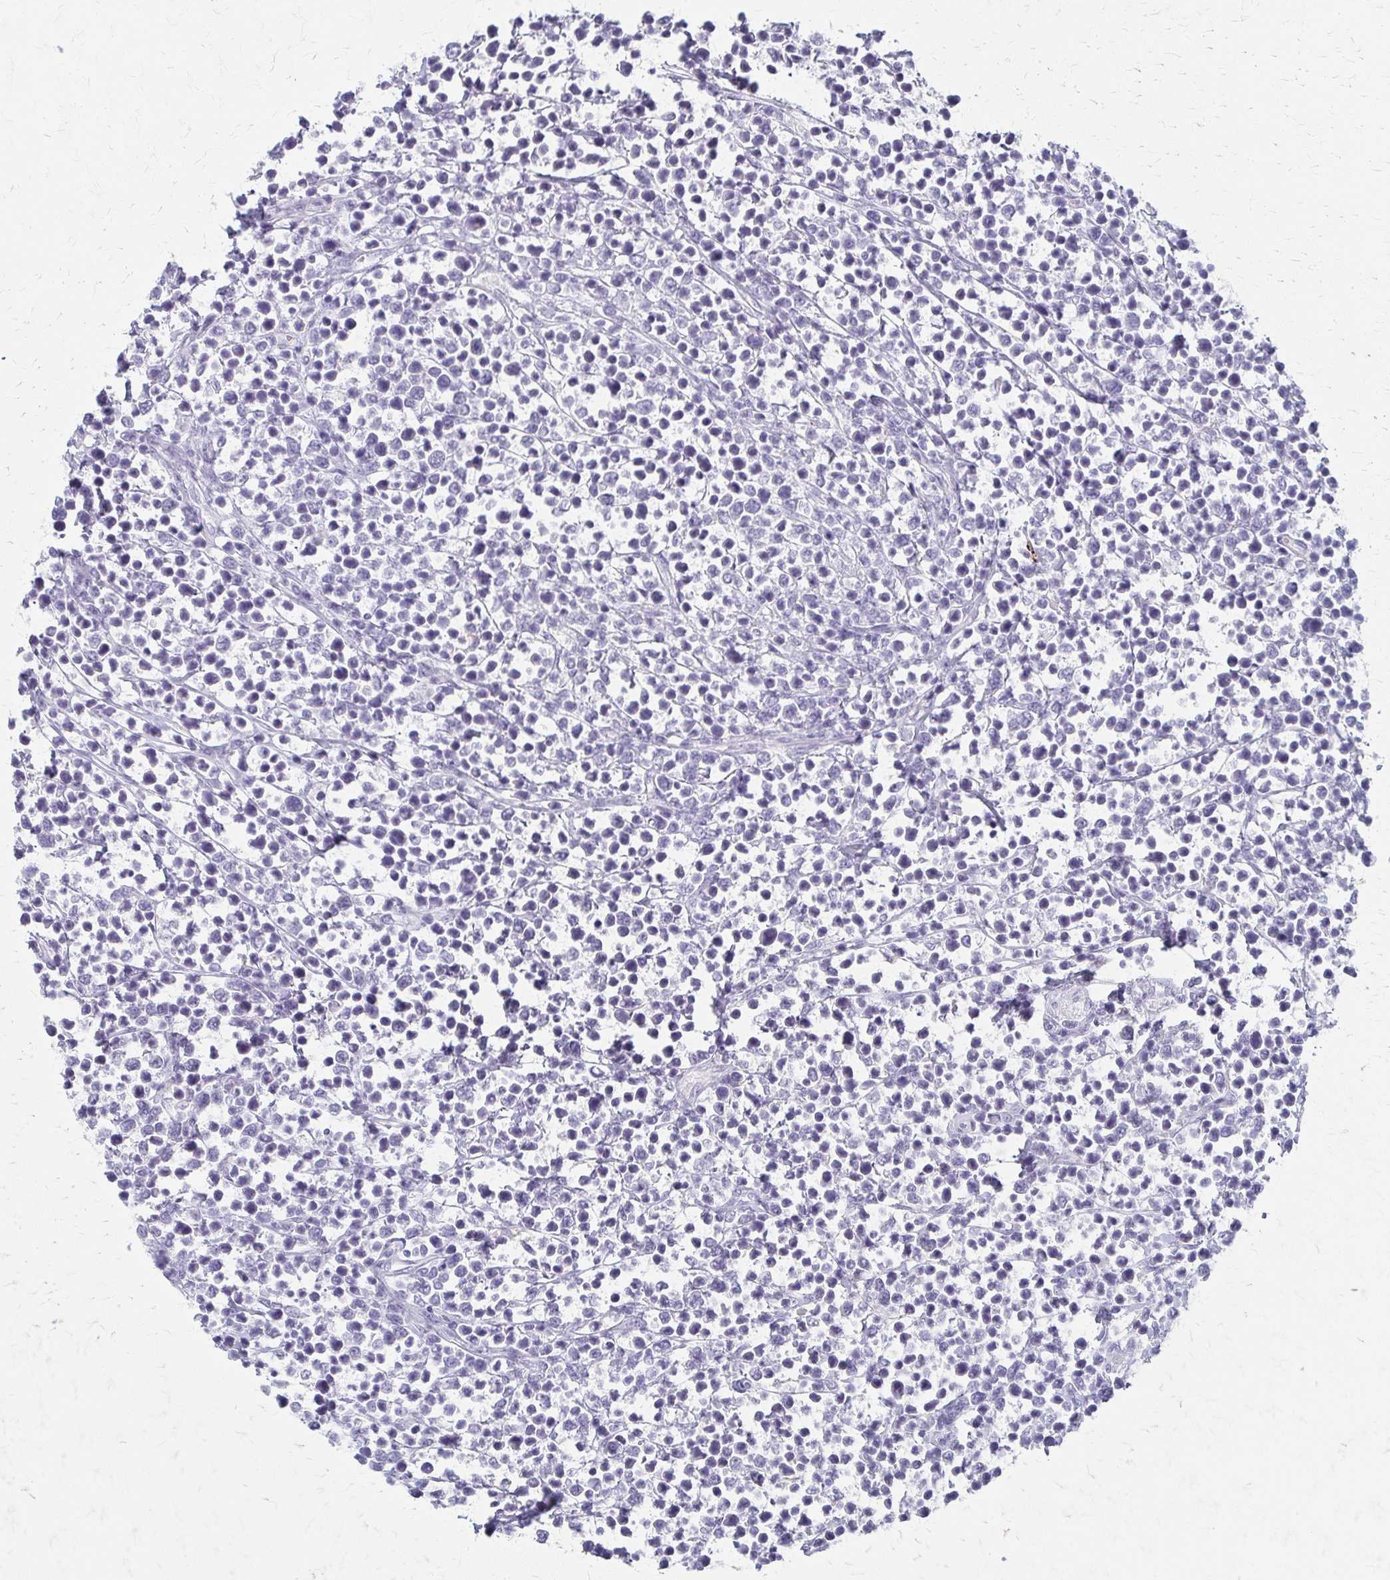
{"staining": {"intensity": "negative", "quantity": "none", "location": "none"}, "tissue": "lymphoma", "cell_type": "Tumor cells", "image_type": "cancer", "snomed": [{"axis": "morphology", "description": "Malignant lymphoma, non-Hodgkin's type, High grade"}, {"axis": "topography", "description": "Soft tissue"}], "caption": "Micrograph shows no significant protein staining in tumor cells of lymphoma.", "gene": "ACP5", "patient": {"sex": "female", "age": 56}}